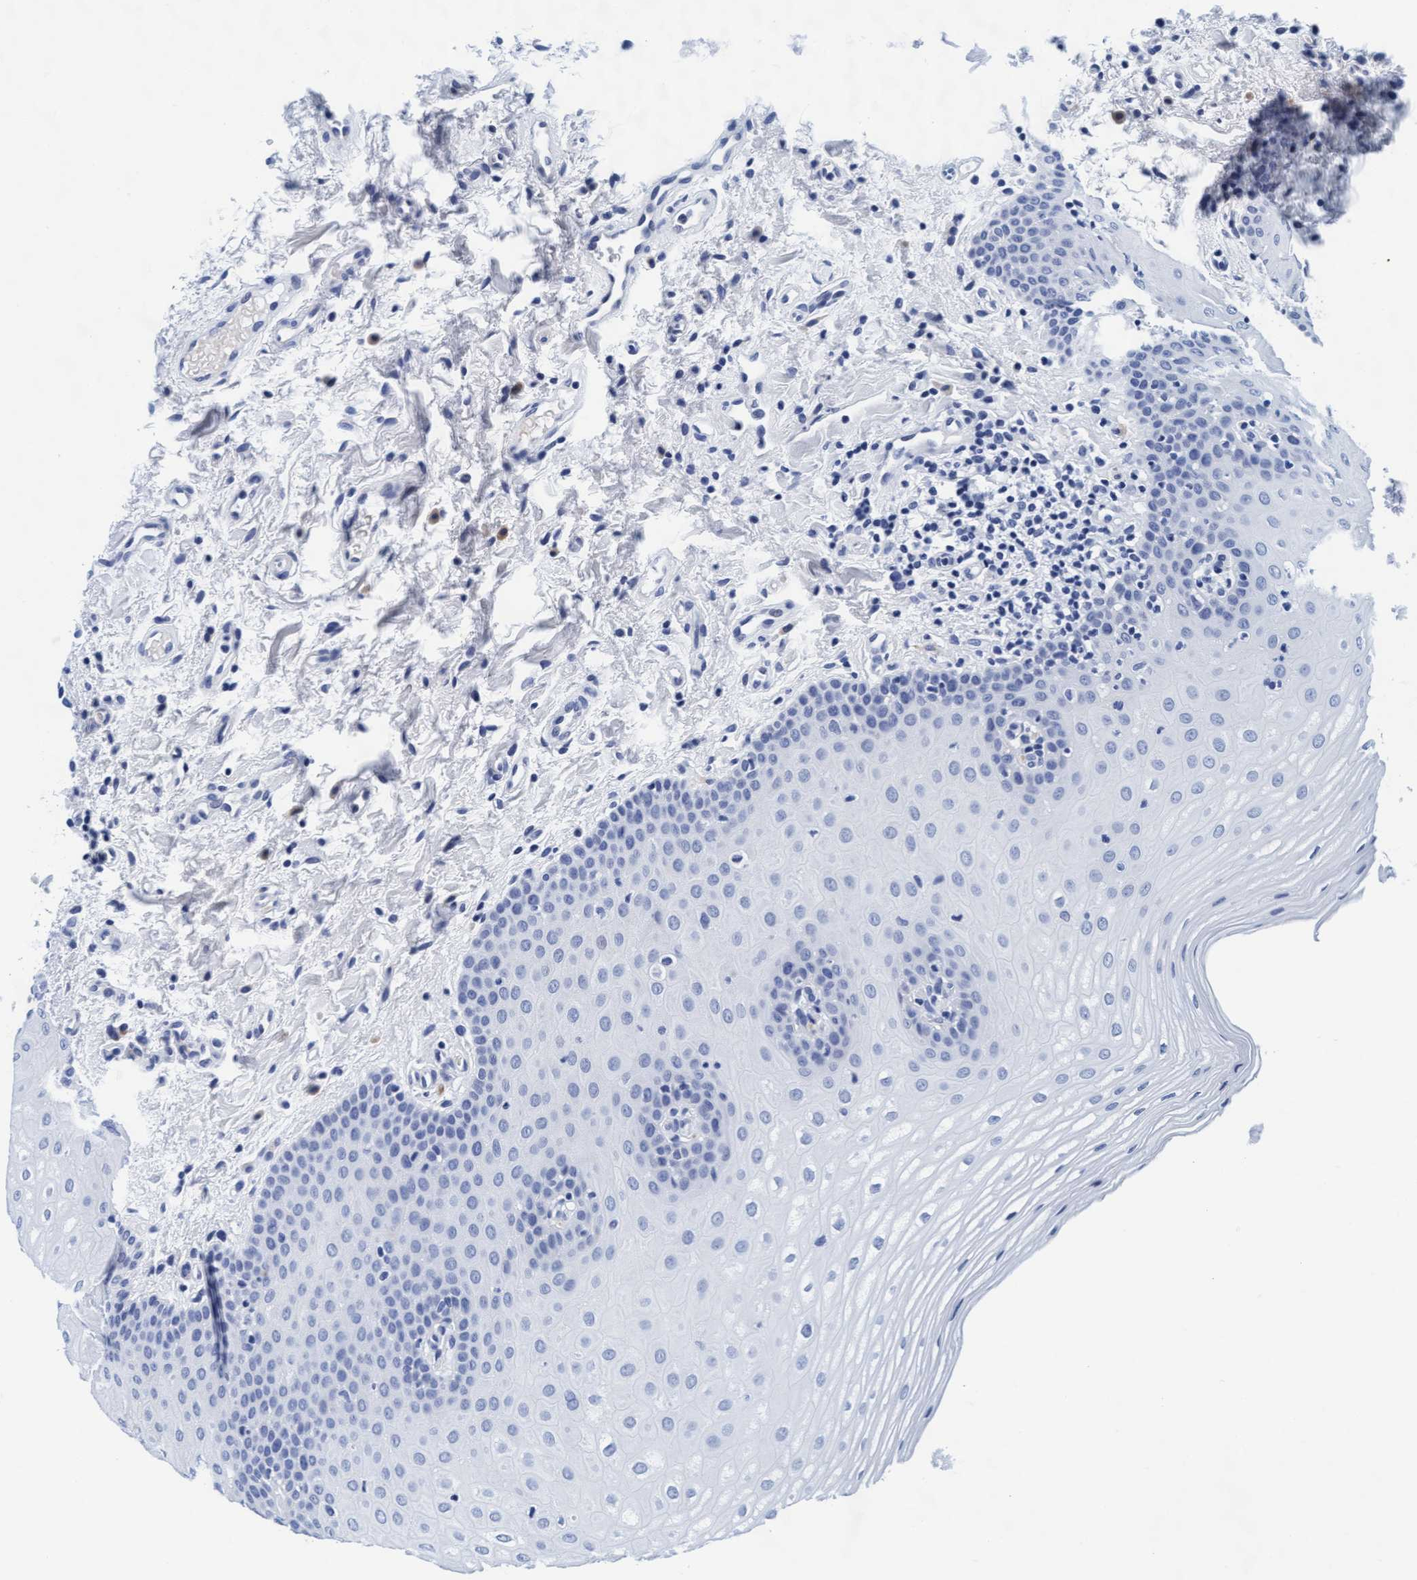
{"staining": {"intensity": "negative", "quantity": "none", "location": "none"}, "tissue": "oral mucosa", "cell_type": "Squamous epithelial cells", "image_type": "normal", "snomed": [{"axis": "morphology", "description": "Normal tissue, NOS"}, {"axis": "topography", "description": "Skin"}, {"axis": "topography", "description": "Oral tissue"}], "caption": "An image of oral mucosa stained for a protein reveals no brown staining in squamous epithelial cells.", "gene": "ARSG", "patient": {"sex": "male", "age": 84}}